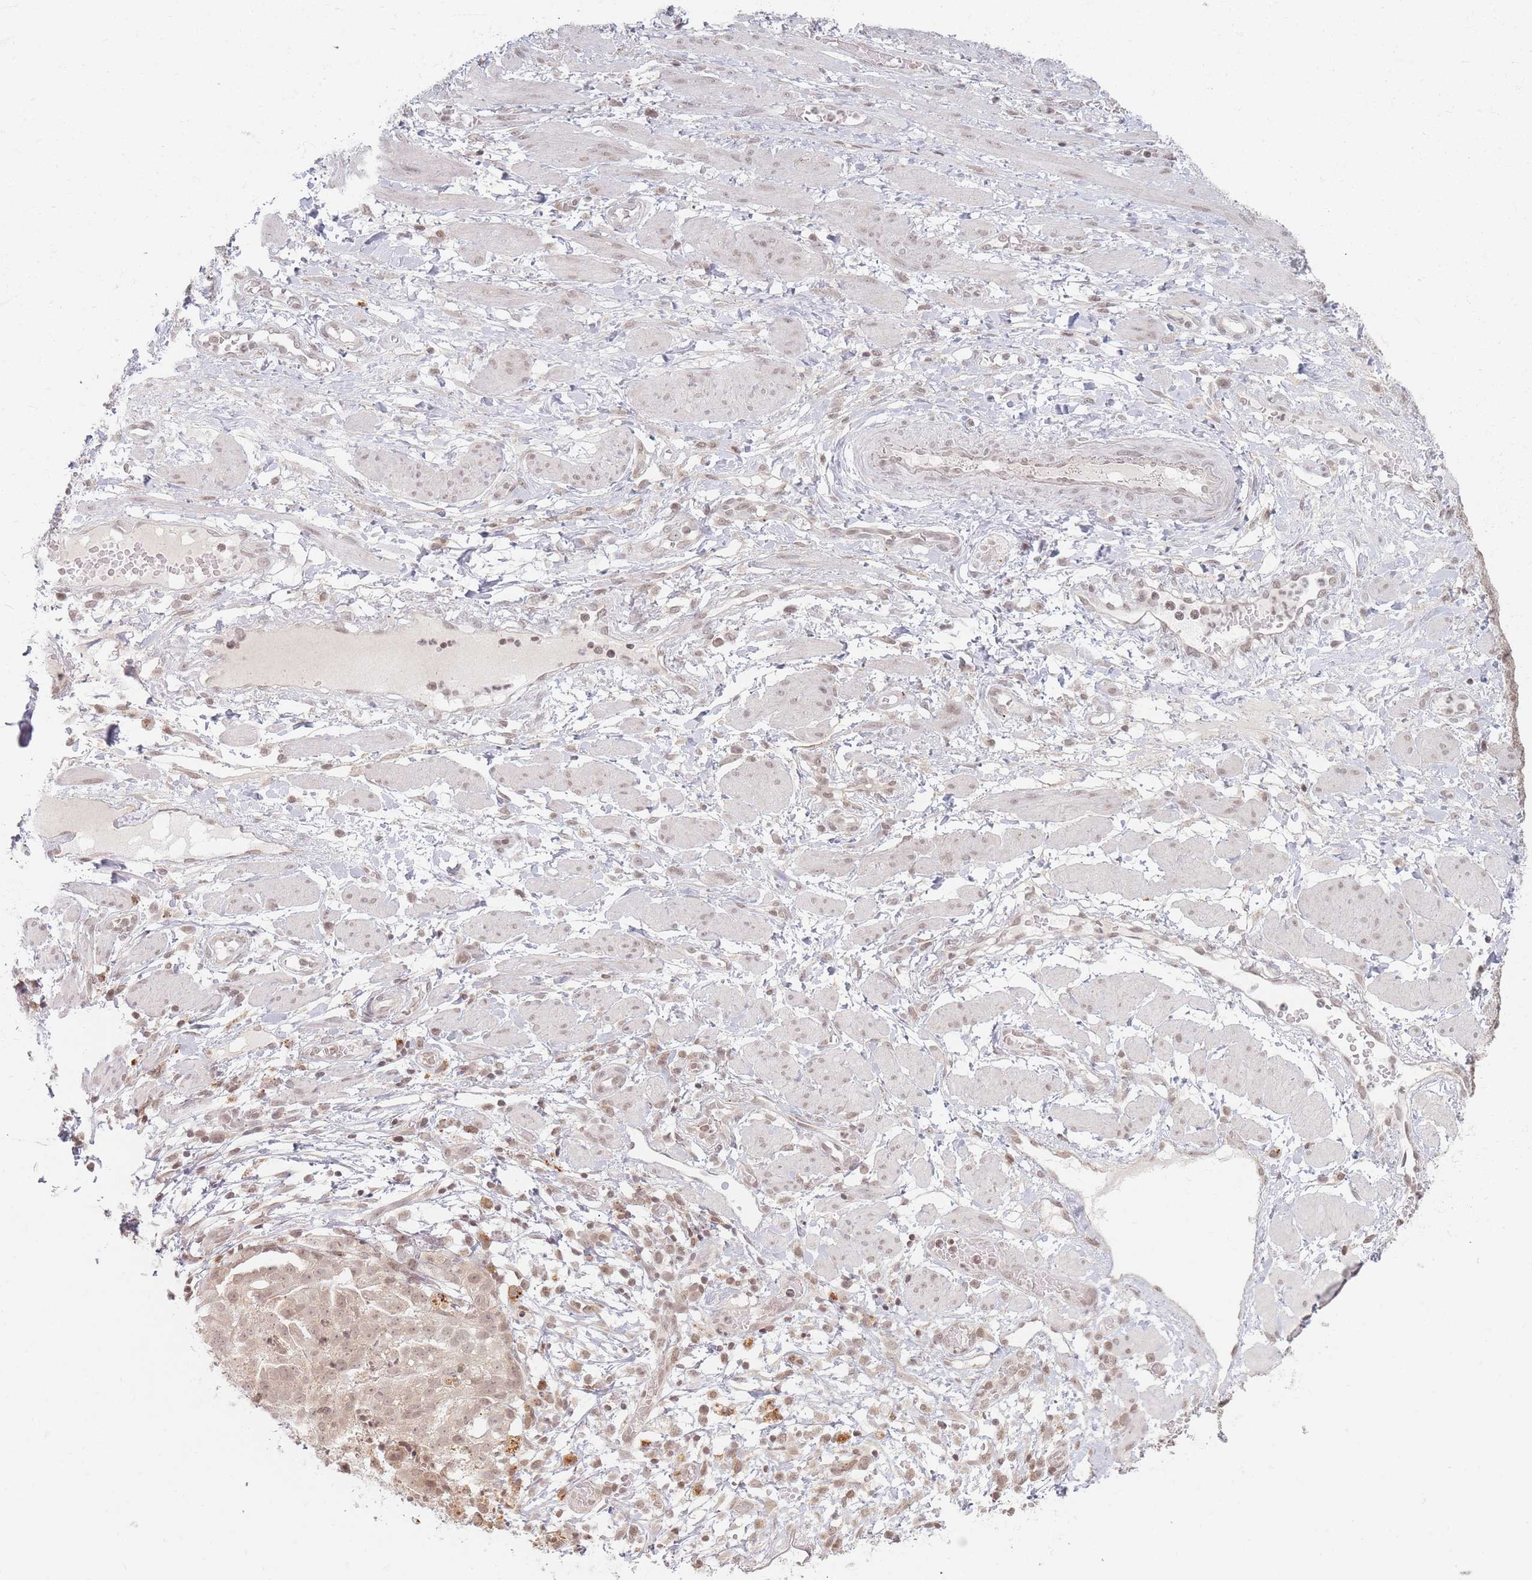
{"staining": {"intensity": "weak", "quantity": ">75%", "location": "nuclear"}, "tissue": "ovarian cancer", "cell_type": "Tumor cells", "image_type": "cancer", "snomed": [{"axis": "morphology", "description": "Cystadenocarcinoma, serous, NOS"}, {"axis": "topography", "description": "Ovary"}], "caption": "An image of human ovarian serous cystadenocarcinoma stained for a protein shows weak nuclear brown staining in tumor cells.", "gene": "SPATA45", "patient": {"sex": "female", "age": 58}}